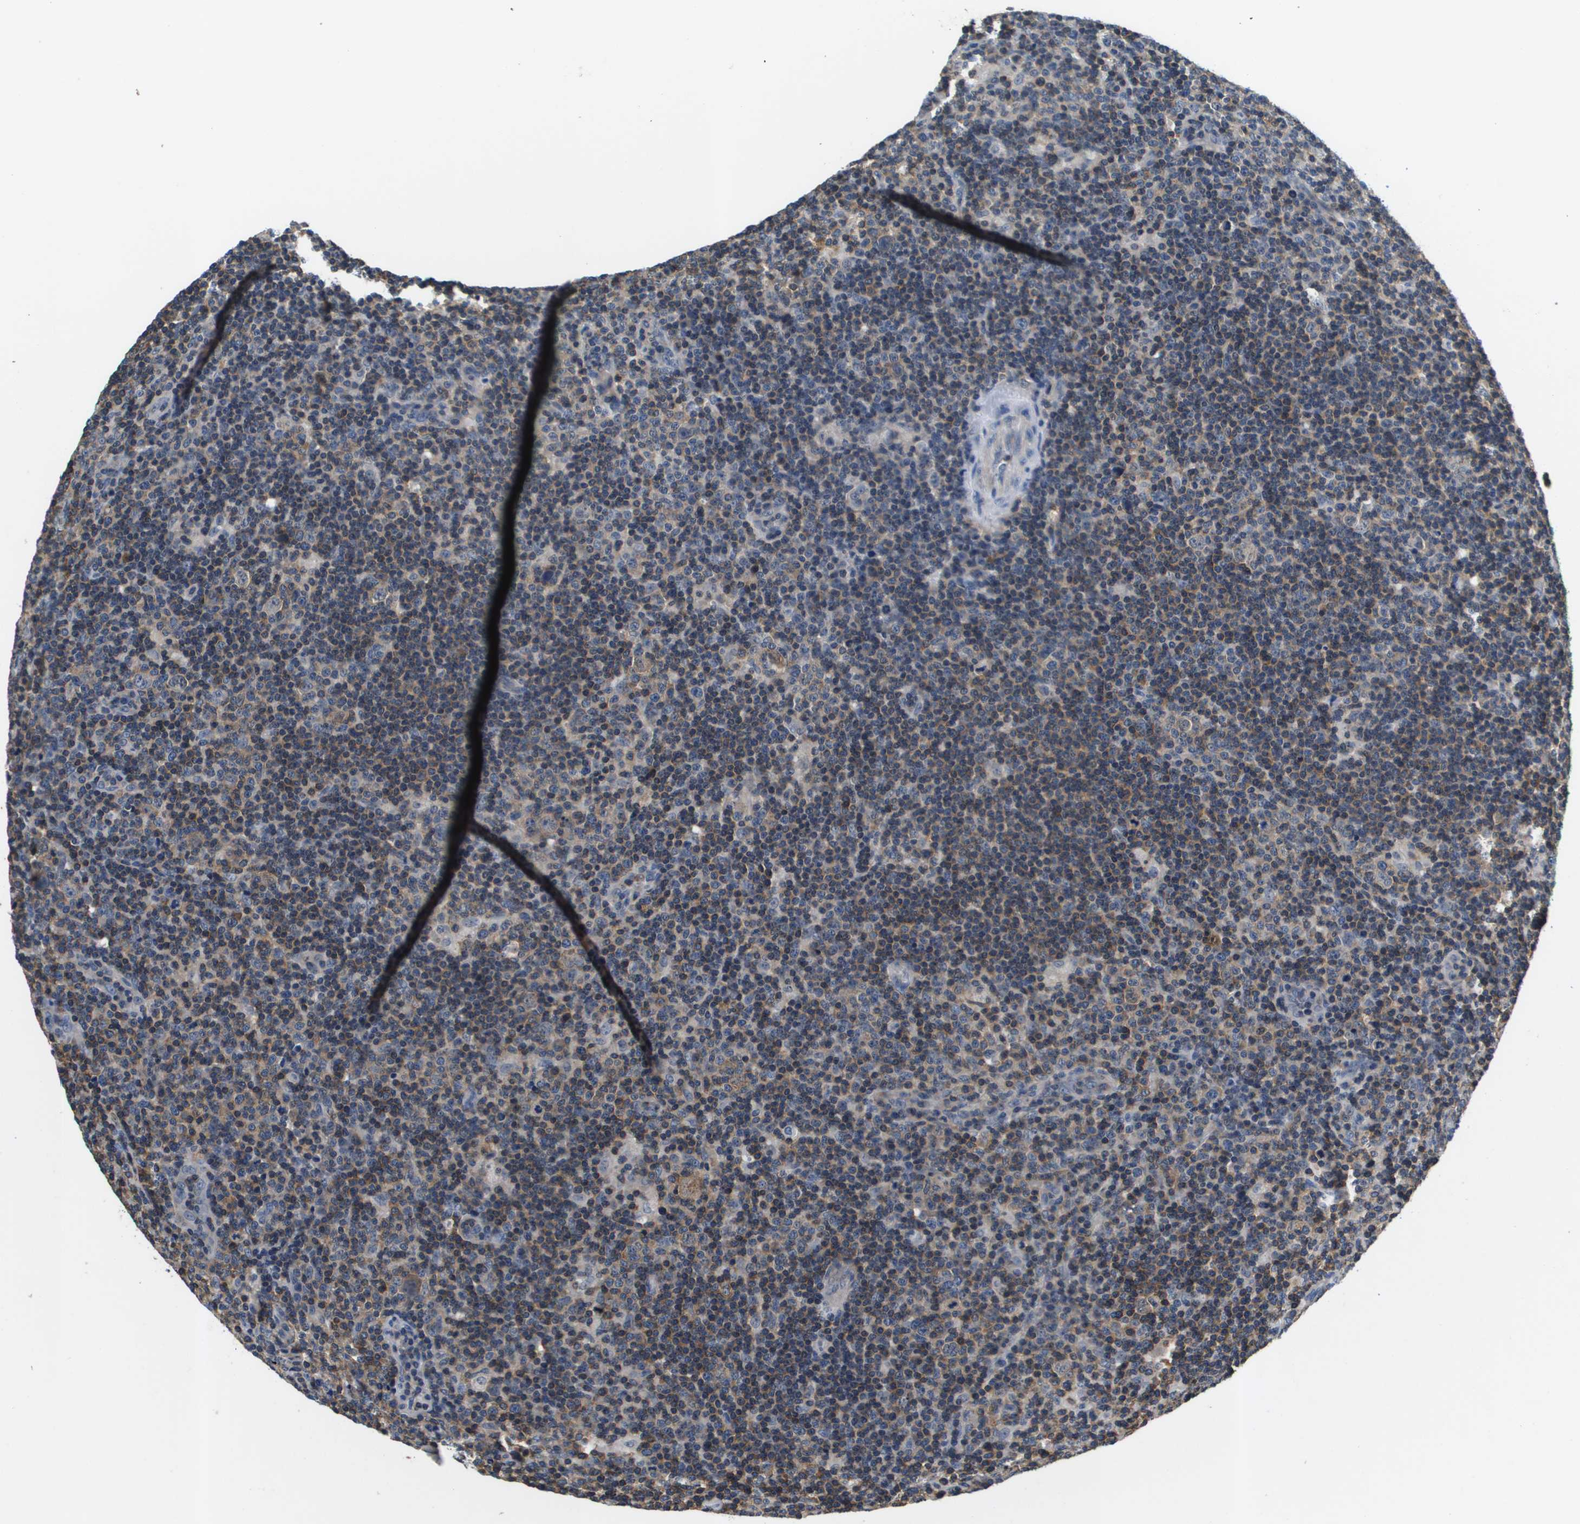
{"staining": {"intensity": "weak", "quantity": "25%-75%", "location": "cytoplasmic/membranous"}, "tissue": "lymphoma", "cell_type": "Tumor cells", "image_type": "cancer", "snomed": [{"axis": "morphology", "description": "Hodgkin's disease, NOS"}, {"axis": "topography", "description": "Lymph node"}], "caption": "A histopathology image showing weak cytoplasmic/membranous positivity in about 25%-75% of tumor cells in Hodgkin's disease, as visualized by brown immunohistochemical staining.", "gene": "KCNQ5", "patient": {"sex": "female", "age": 57}}